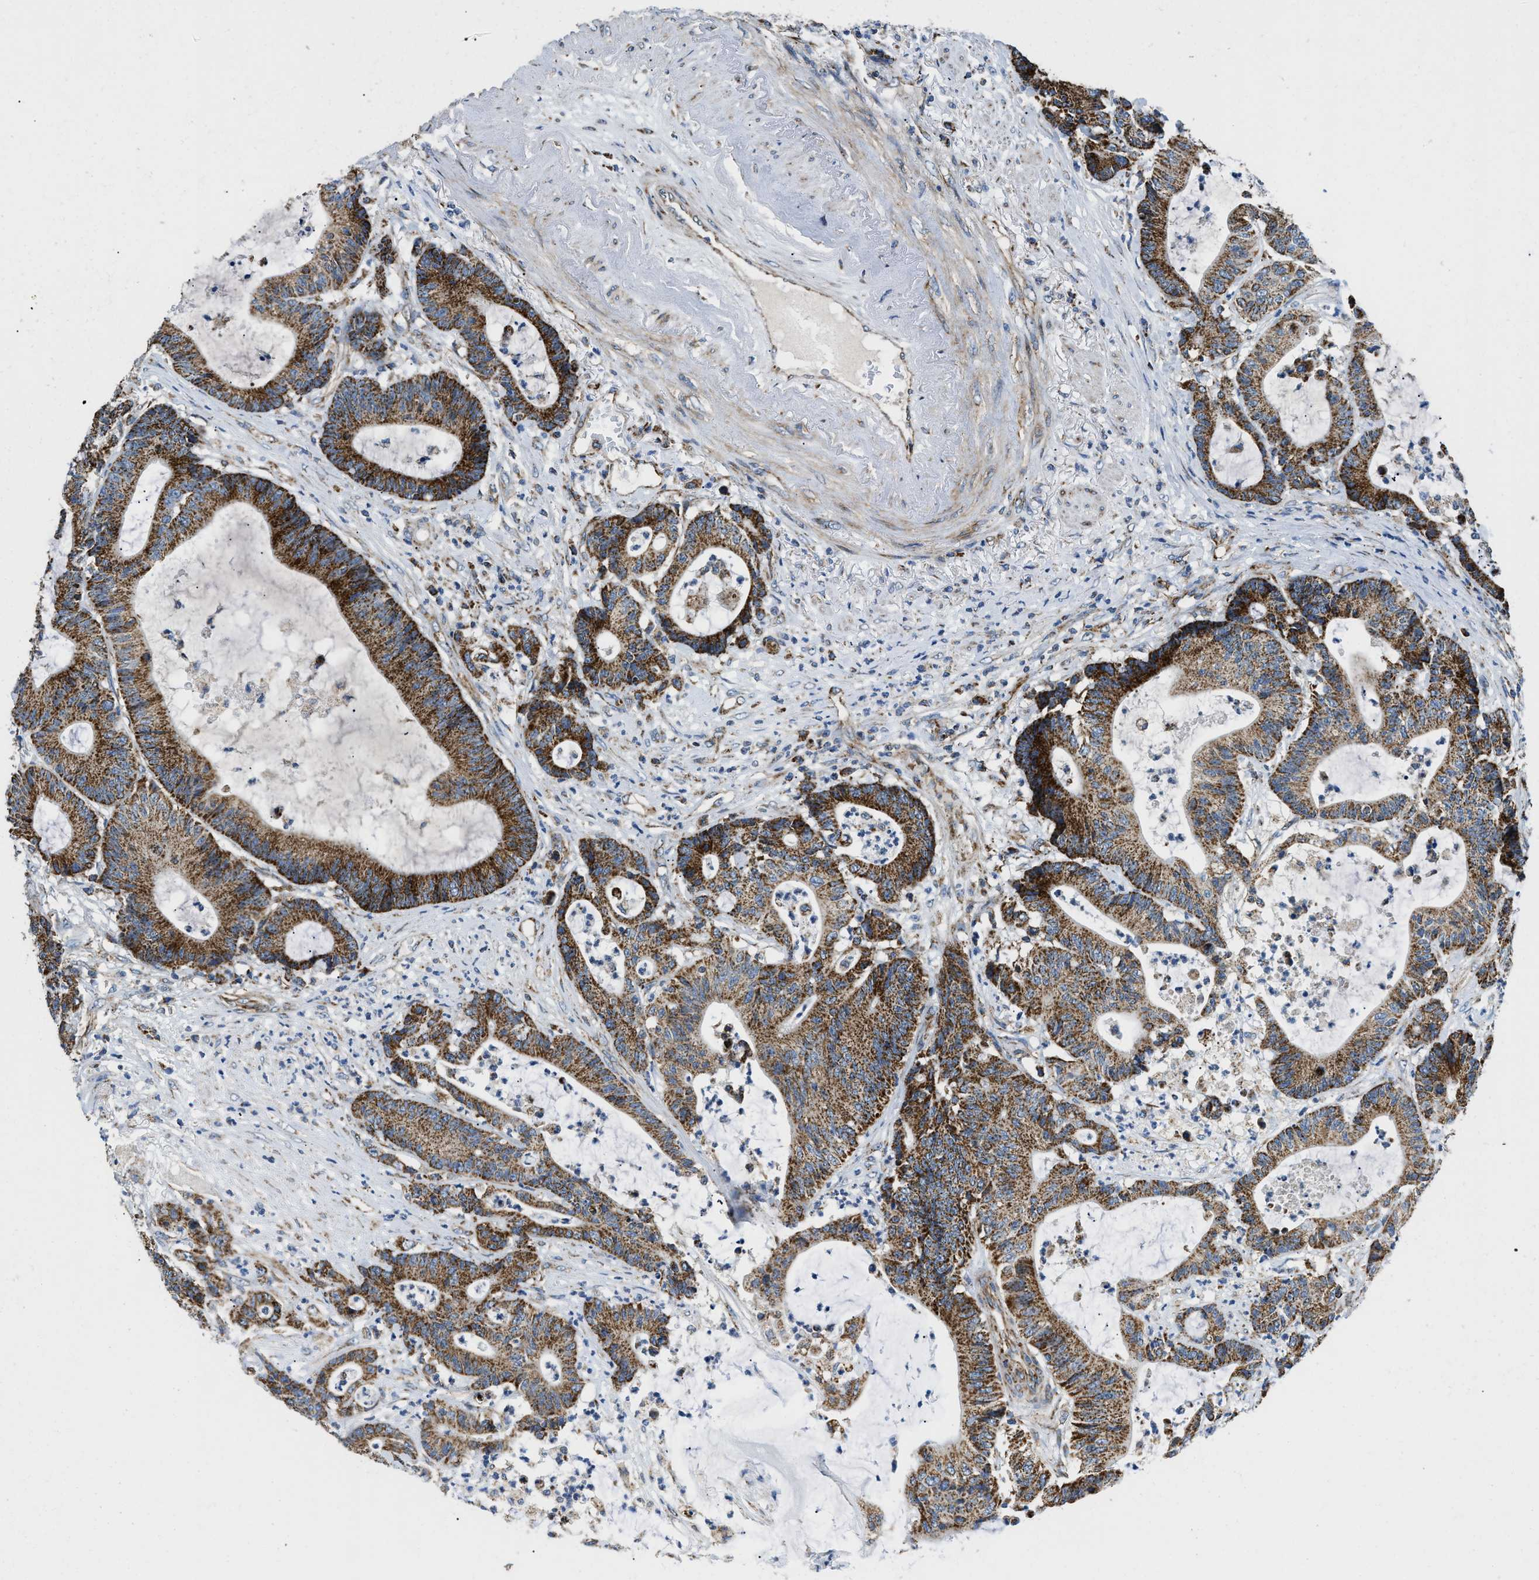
{"staining": {"intensity": "strong", "quantity": ">75%", "location": "cytoplasmic/membranous"}, "tissue": "colorectal cancer", "cell_type": "Tumor cells", "image_type": "cancer", "snomed": [{"axis": "morphology", "description": "Adenocarcinoma, NOS"}, {"axis": "topography", "description": "Colon"}], "caption": "Immunohistochemistry (IHC) micrograph of adenocarcinoma (colorectal) stained for a protein (brown), which exhibits high levels of strong cytoplasmic/membranous positivity in approximately >75% of tumor cells.", "gene": "STK33", "patient": {"sex": "female", "age": 84}}